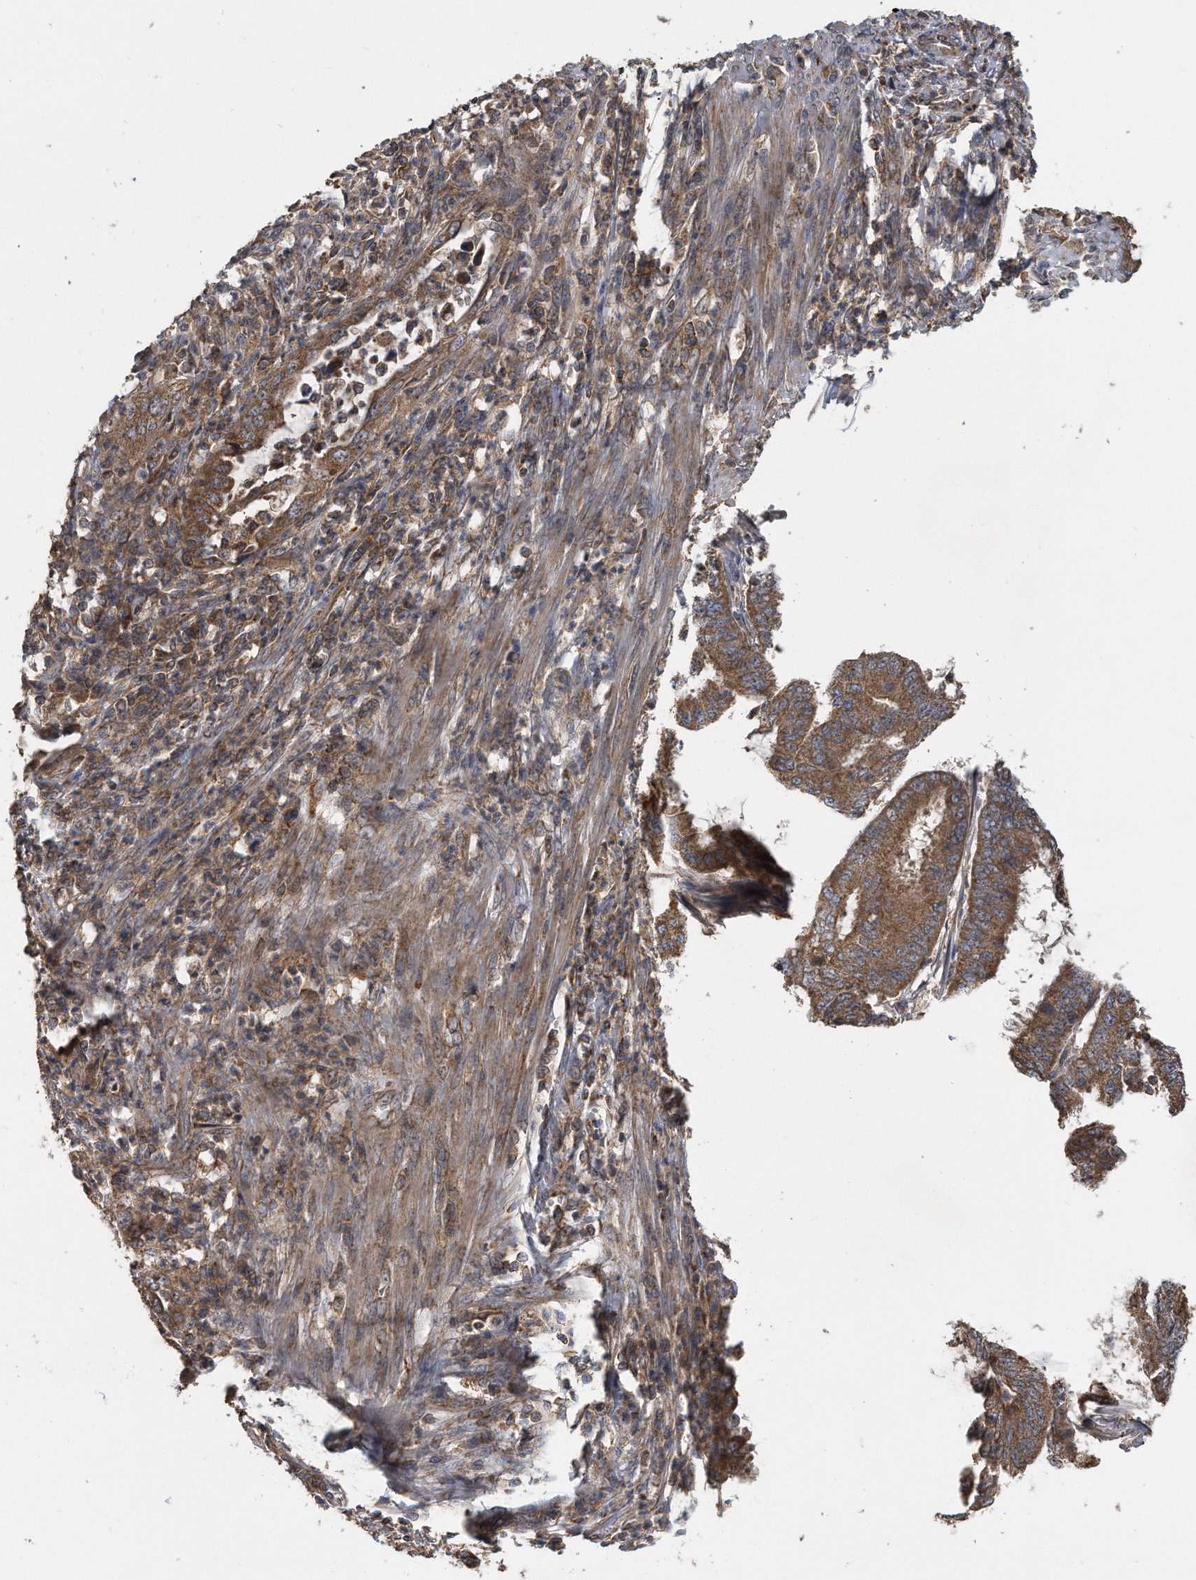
{"staining": {"intensity": "moderate", "quantity": ">75%", "location": "cytoplasmic/membranous"}, "tissue": "endometrial cancer", "cell_type": "Tumor cells", "image_type": "cancer", "snomed": [{"axis": "morphology", "description": "Adenocarcinoma, NOS"}, {"axis": "topography", "description": "Endometrium"}], "caption": "Moderate cytoplasmic/membranous protein expression is identified in about >75% of tumor cells in endometrial cancer (adenocarcinoma).", "gene": "ALPK2", "patient": {"sex": "female", "age": 49}}